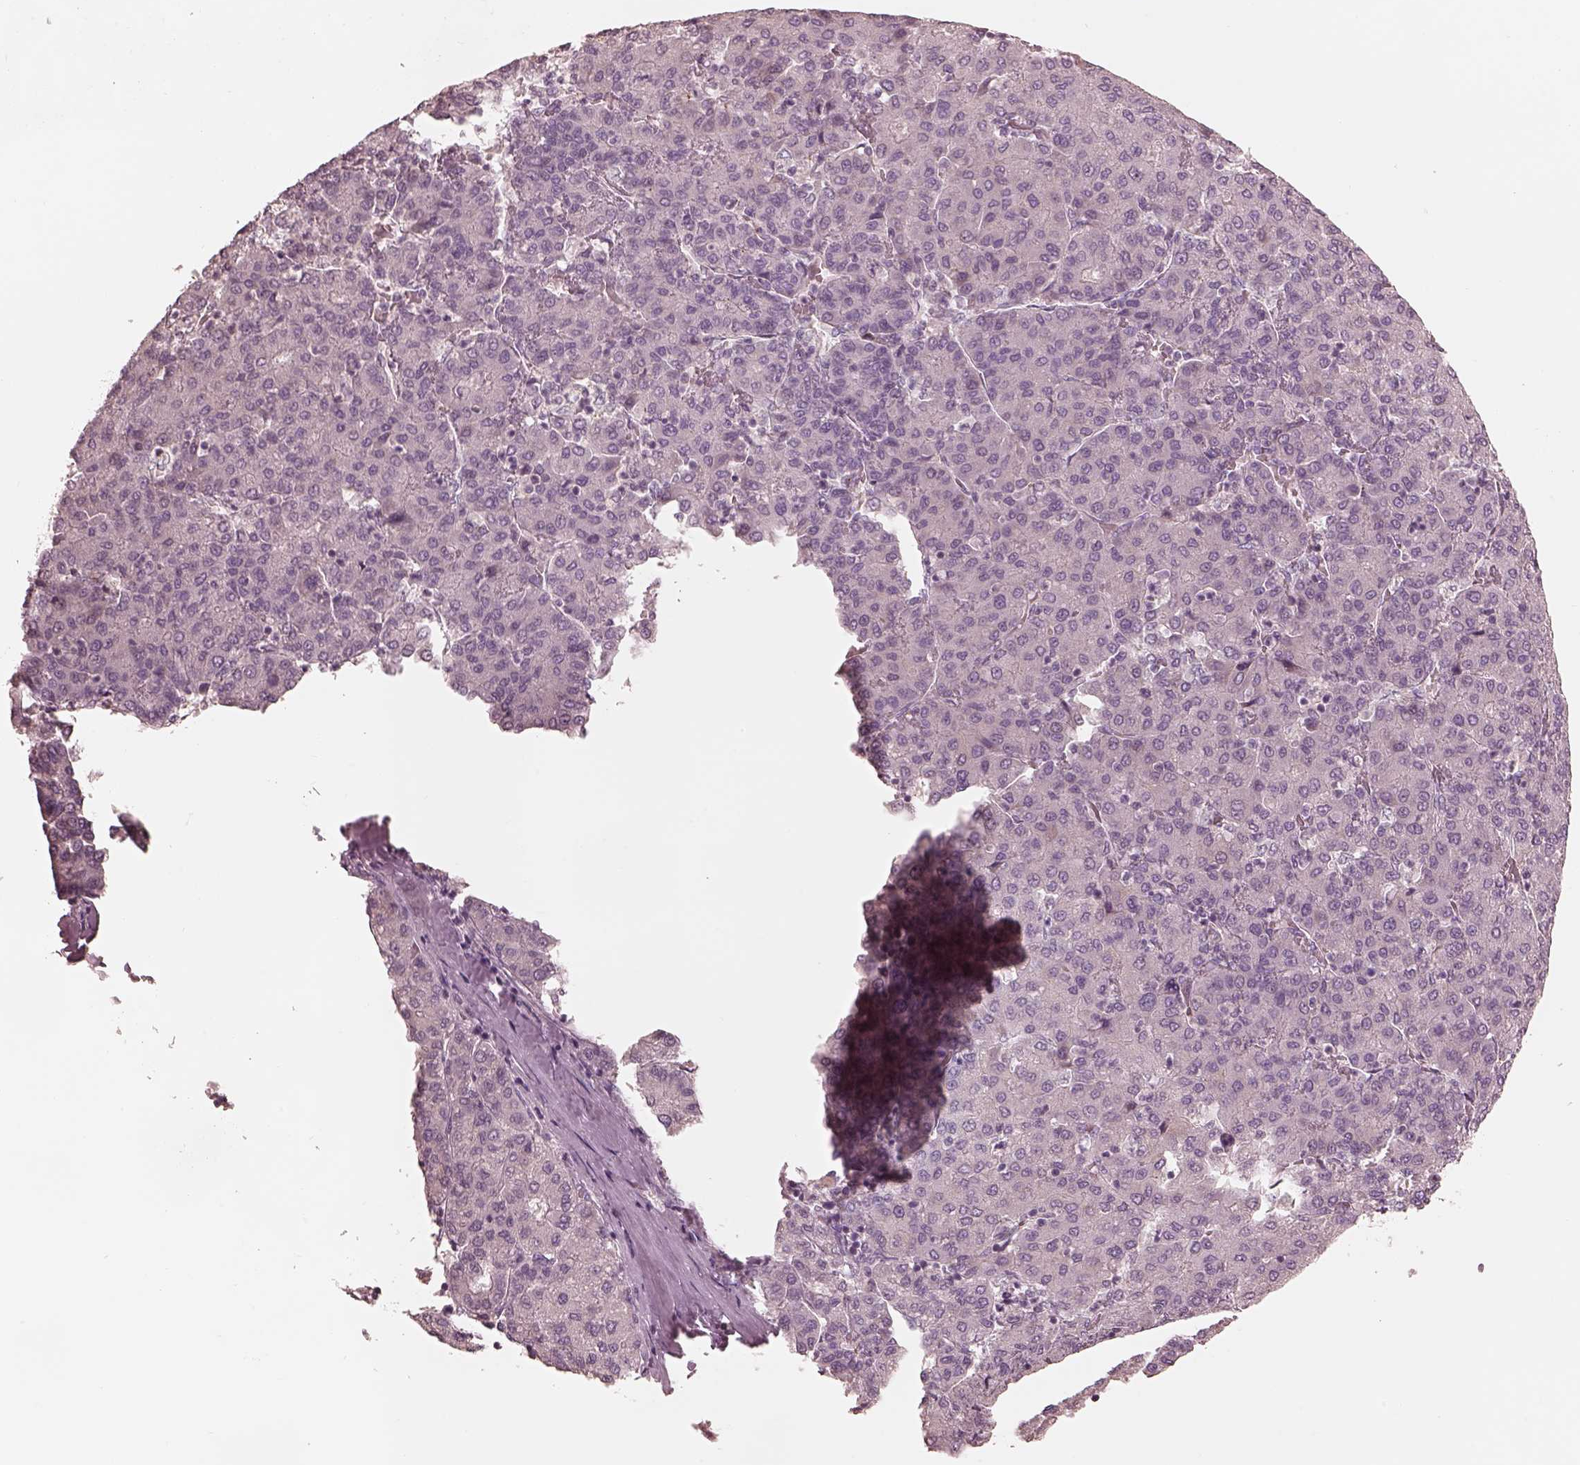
{"staining": {"intensity": "negative", "quantity": "none", "location": "none"}, "tissue": "liver cancer", "cell_type": "Tumor cells", "image_type": "cancer", "snomed": [{"axis": "morphology", "description": "Carcinoma, Hepatocellular, NOS"}, {"axis": "topography", "description": "Liver"}], "caption": "DAB (3,3'-diaminobenzidine) immunohistochemical staining of liver cancer (hepatocellular carcinoma) exhibits no significant expression in tumor cells.", "gene": "PRKACG", "patient": {"sex": "male", "age": 65}}